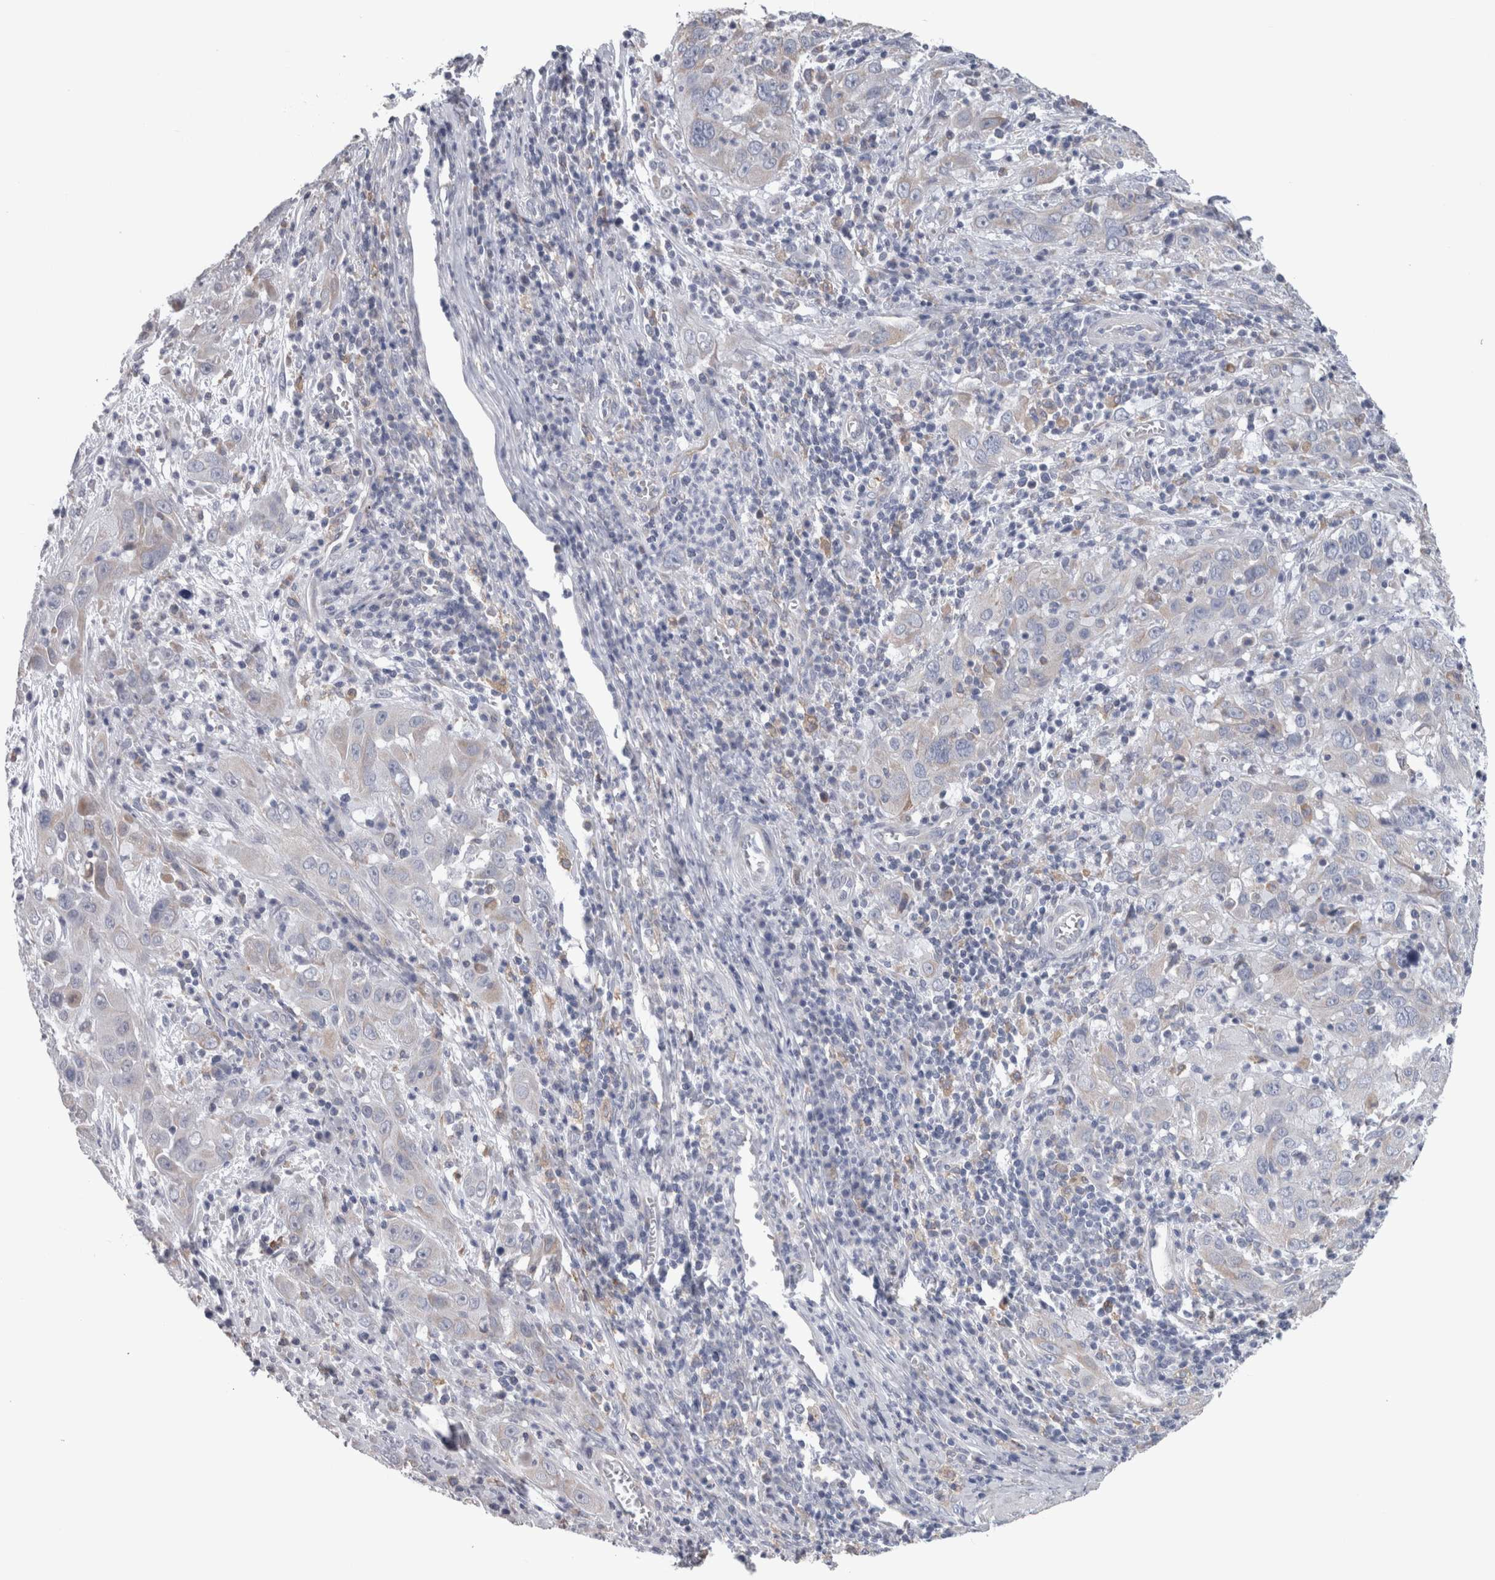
{"staining": {"intensity": "negative", "quantity": "none", "location": "none"}, "tissue": "cervical cancer", "cell_type": "Tumor cells", "image_type": "cancer", "snomed": [{"axis": "morphology", "description": "Squamous cell carcinoma, NOS"}, {"axis": "topography", "description": "Cervix"}], "caption": "Photomicrograph shows no significant protein positivity in tumor cells of cervical squamous cell carcinoma.", "gene": "GDAP1", "patient": {"sex": "female", "age": 32}}